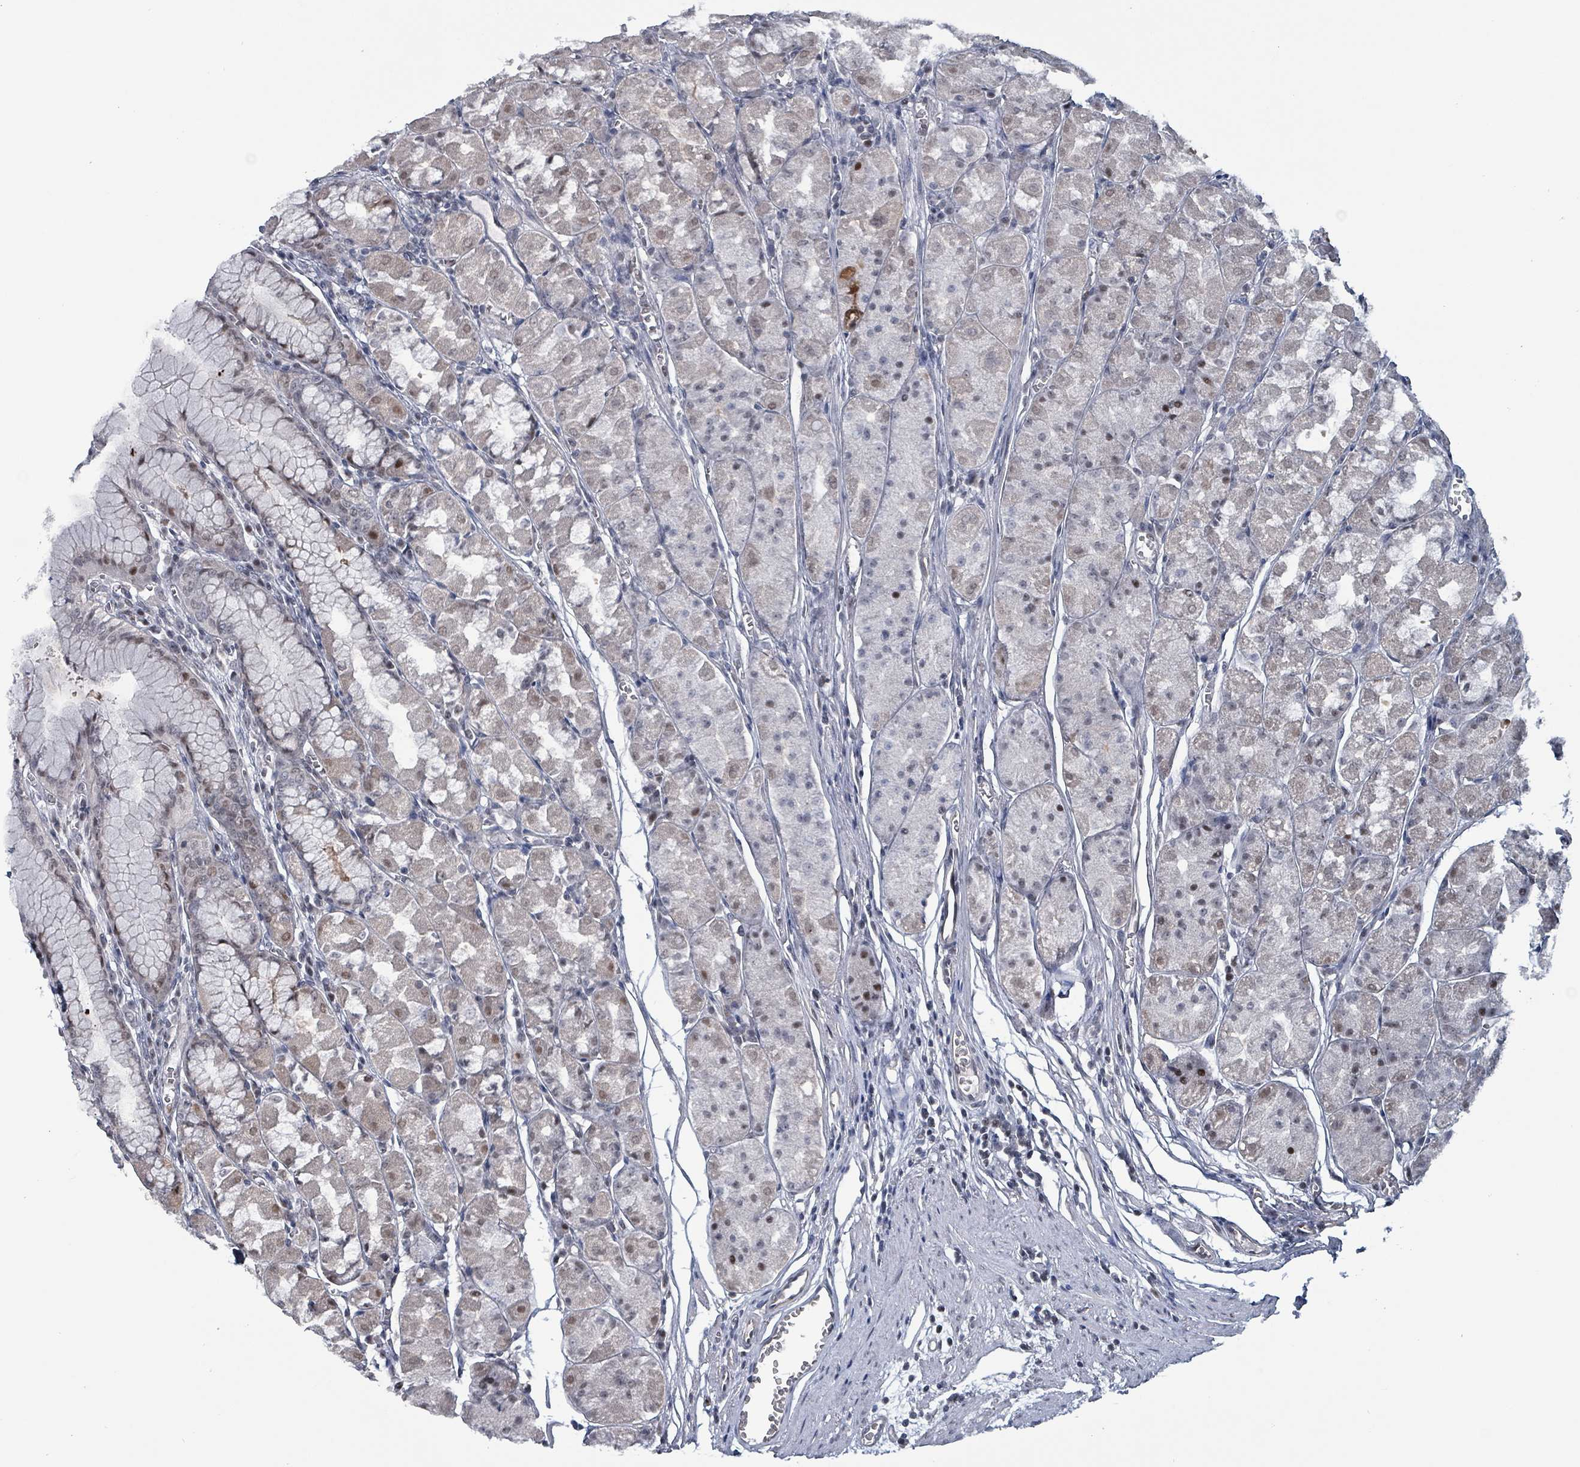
{"staining": {"intensity": "moderate", "quantity": "<25%", "location": "nuclear"}, "tissue": "stomach", "cell_type": "Glandular cells", "image_type": "normal", "snomed": [{"axis": "morphology", "description": "Normal tissue, NOS"}, {"axis": "topography", "description": "Stomach"}], "caption": "Moderate nuclear positivity is identified in approximately <25% of glandular cells in unremarkable stomach.", "gene": "BIVM", "patient": {"sex": "male", "age": 55}}